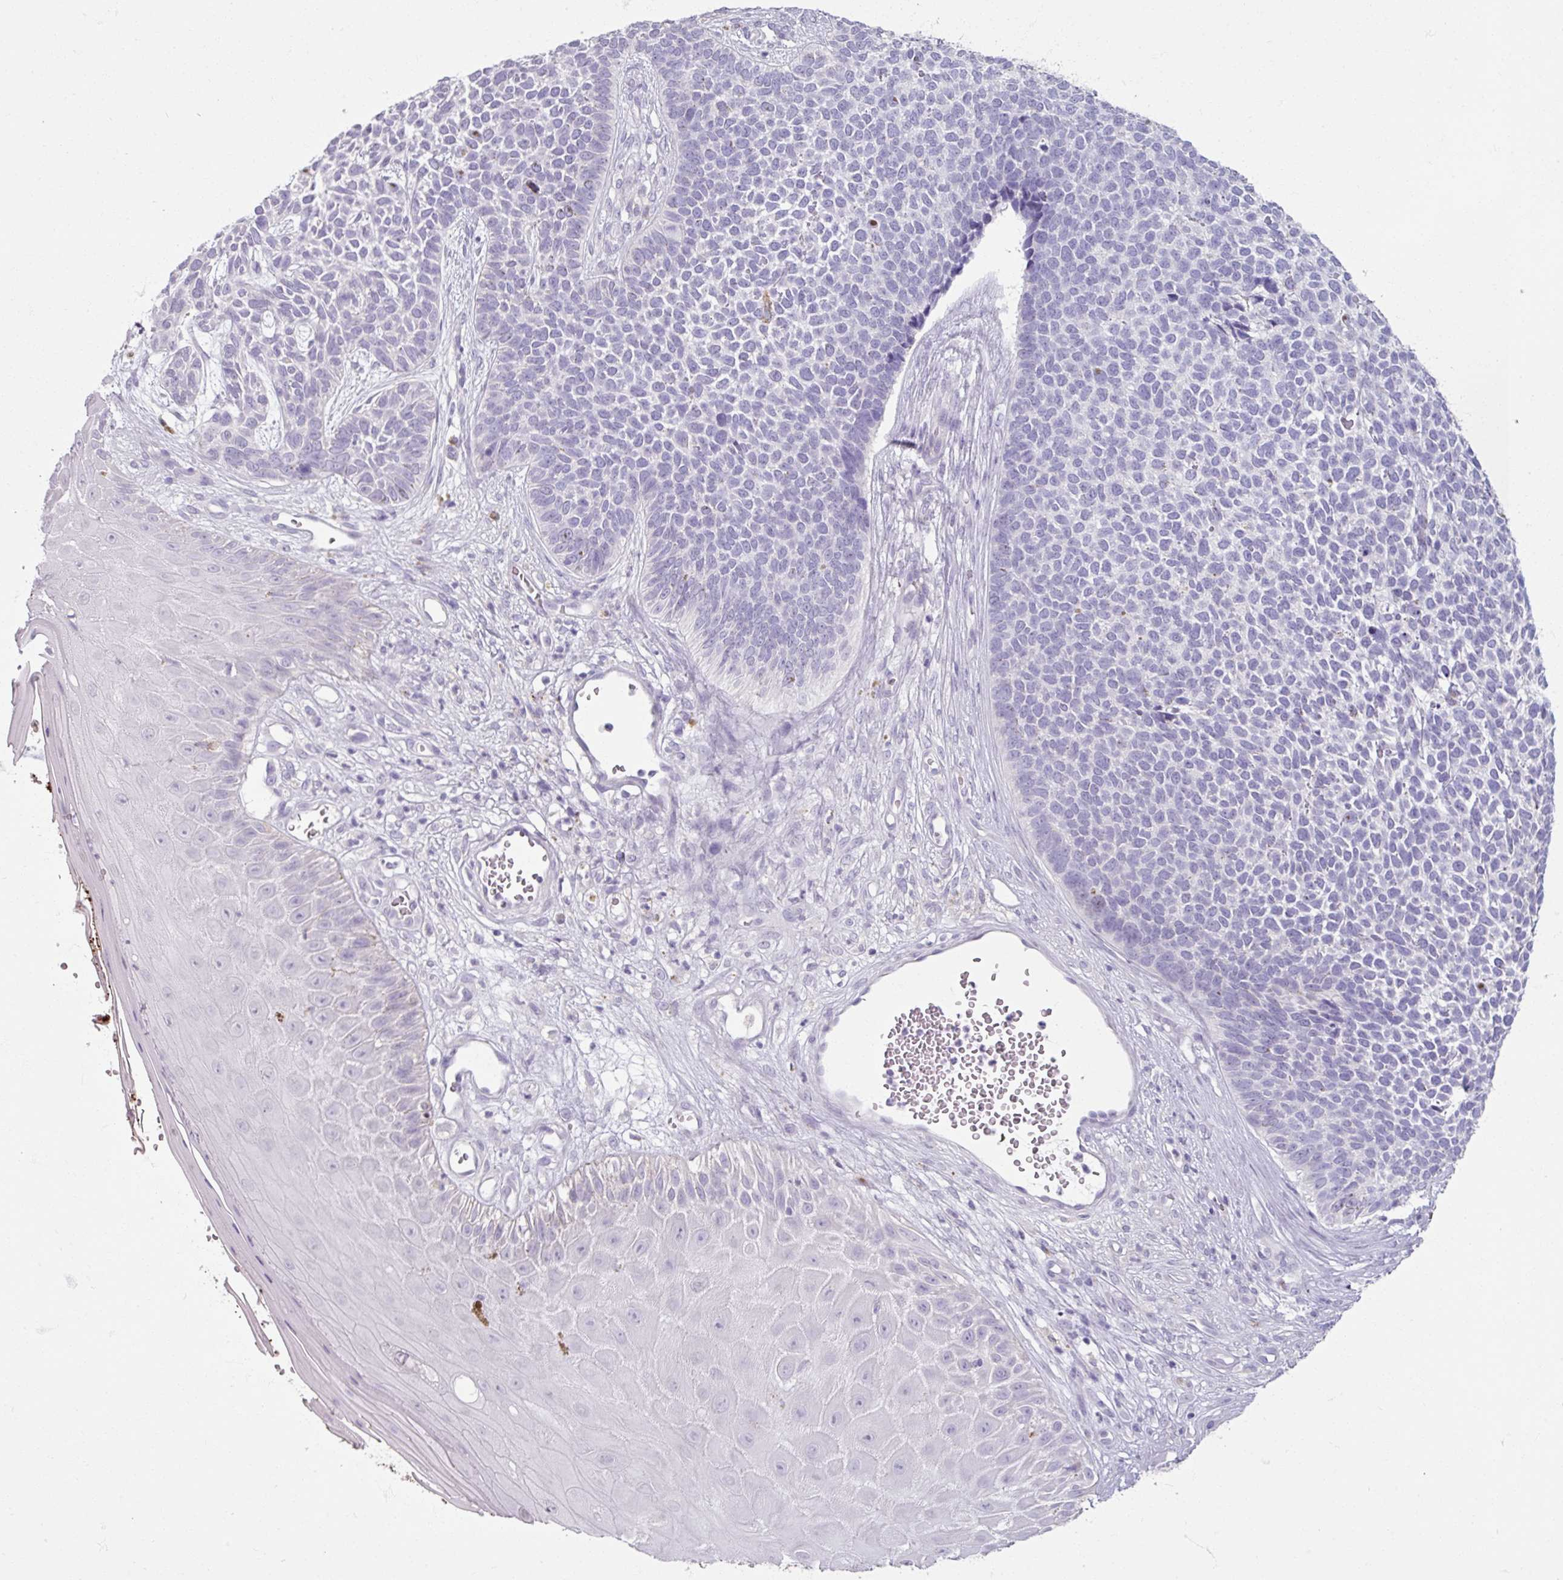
{"staining": {"intensity": "negative", "quantity": "none", "location": "none"}, "tissue": "skin cancer", "cell_type": "Tumor cells", "image_type": "cancer", "snomed": [{"axis": "morphology", "description": "Basal cell carcinoma"}, {"axis": "topography", "description": "Skin"}], "caption": "Human skin cancer (basal cell carcinoma) stained for a protein using IHC displays no staining in tumor cells.", "gene": "SLC27A5", "patient": {"sex": "female", "age": 84}}